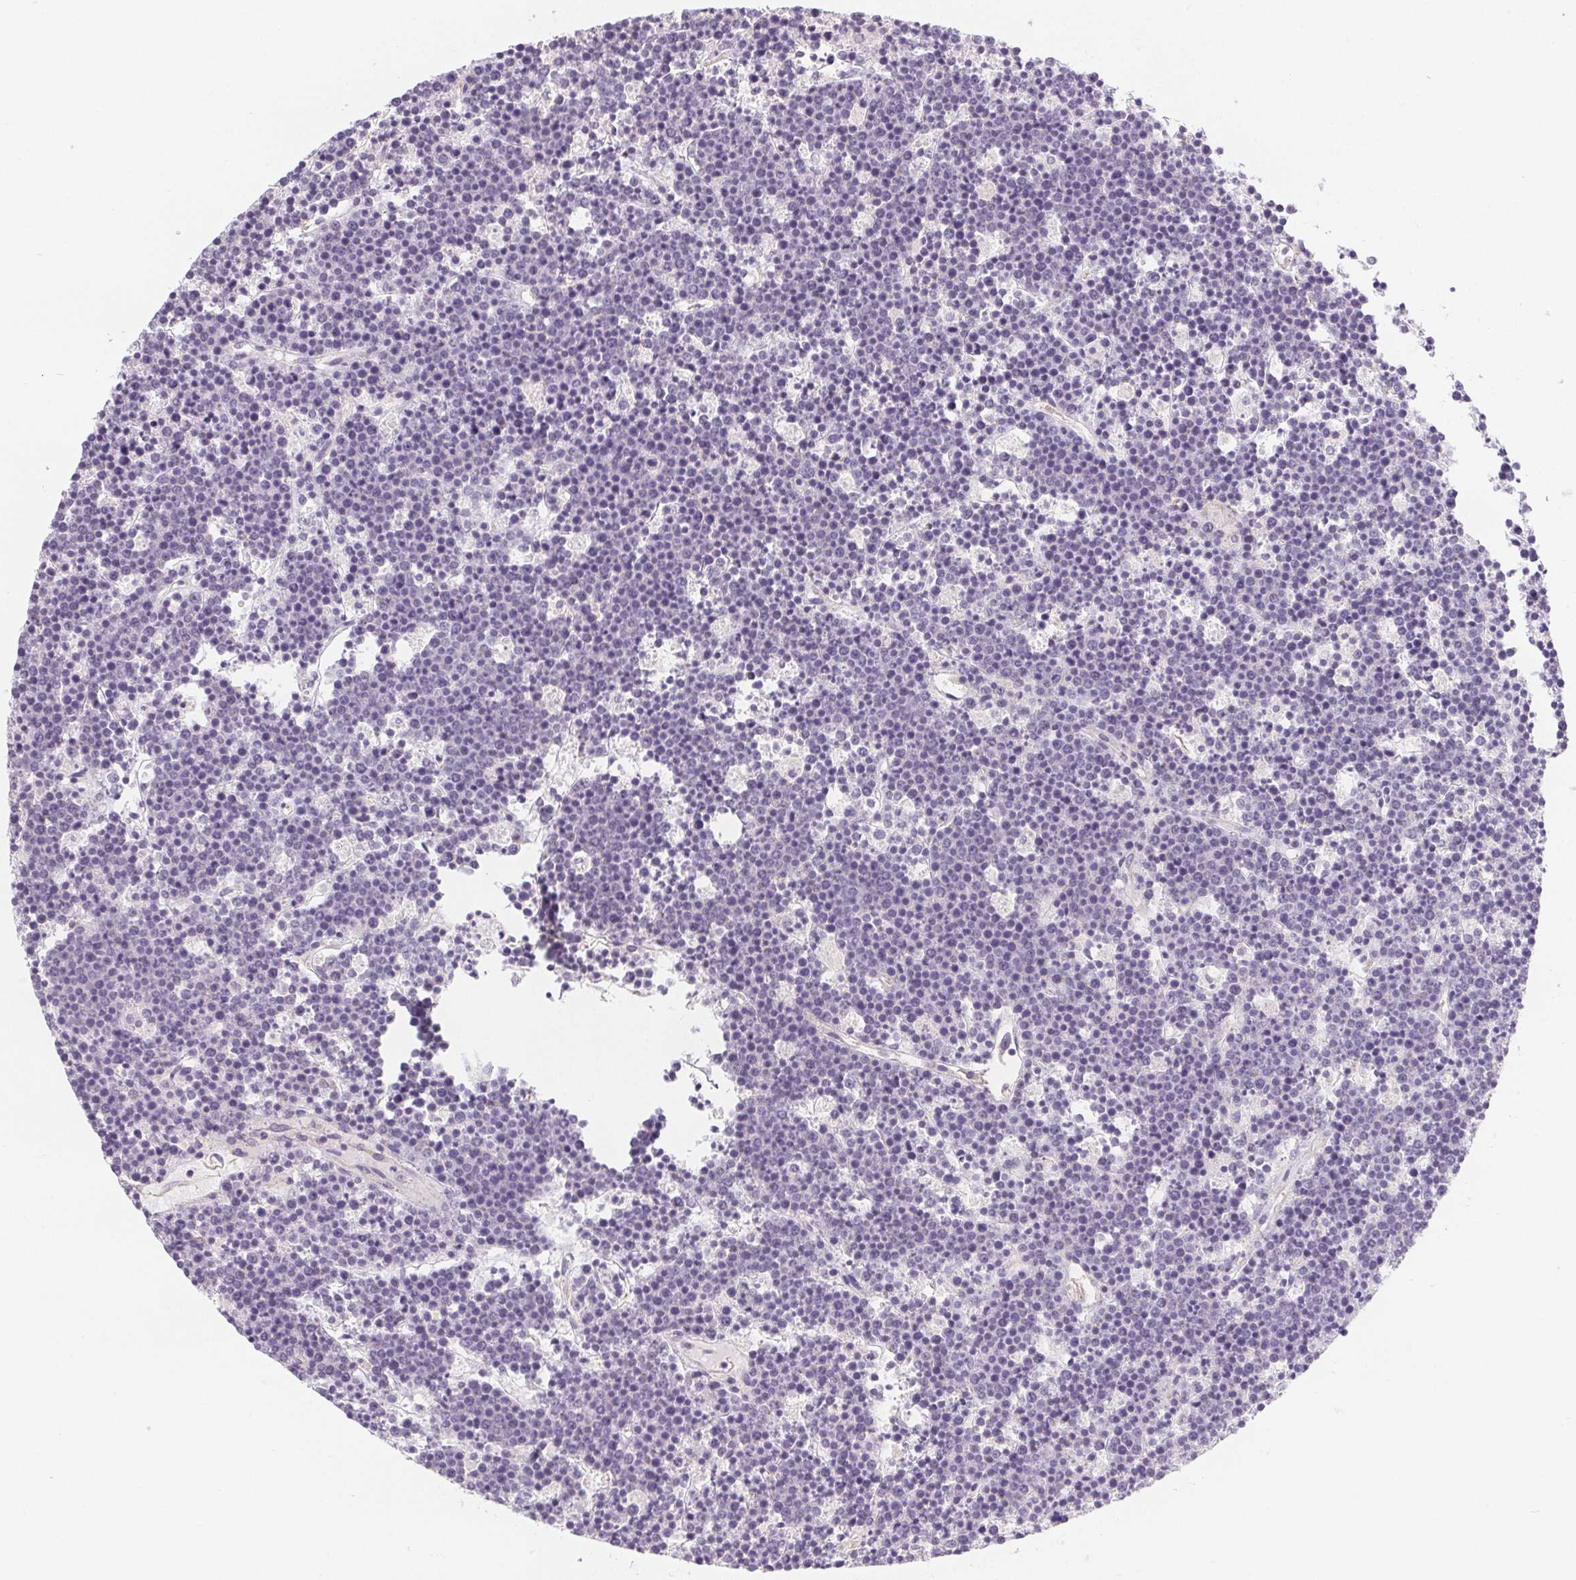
{"staining": {"intensity": "negative", "quantity": "none", "location": "none"}, "tissue": "lymphoma", "cell_type": "Tumor cells", "image_type": "cancer", "snomed": [{"axis": "morphology", "description": "Malignant lymphoma, non-Hodgkin's type, High grade"}, {"axis": "topography", "description": "Ovary"}], "caption": "A high-resolution photomicrograph shows immunohistochemistry staining of lymphoma, which shows no significant expression in tumor cells. (Immunohistochemistry, brightfield microscopy, high magnification).", "gene": "COL7A1", "patient": {"sex": "female", "age": 56}}